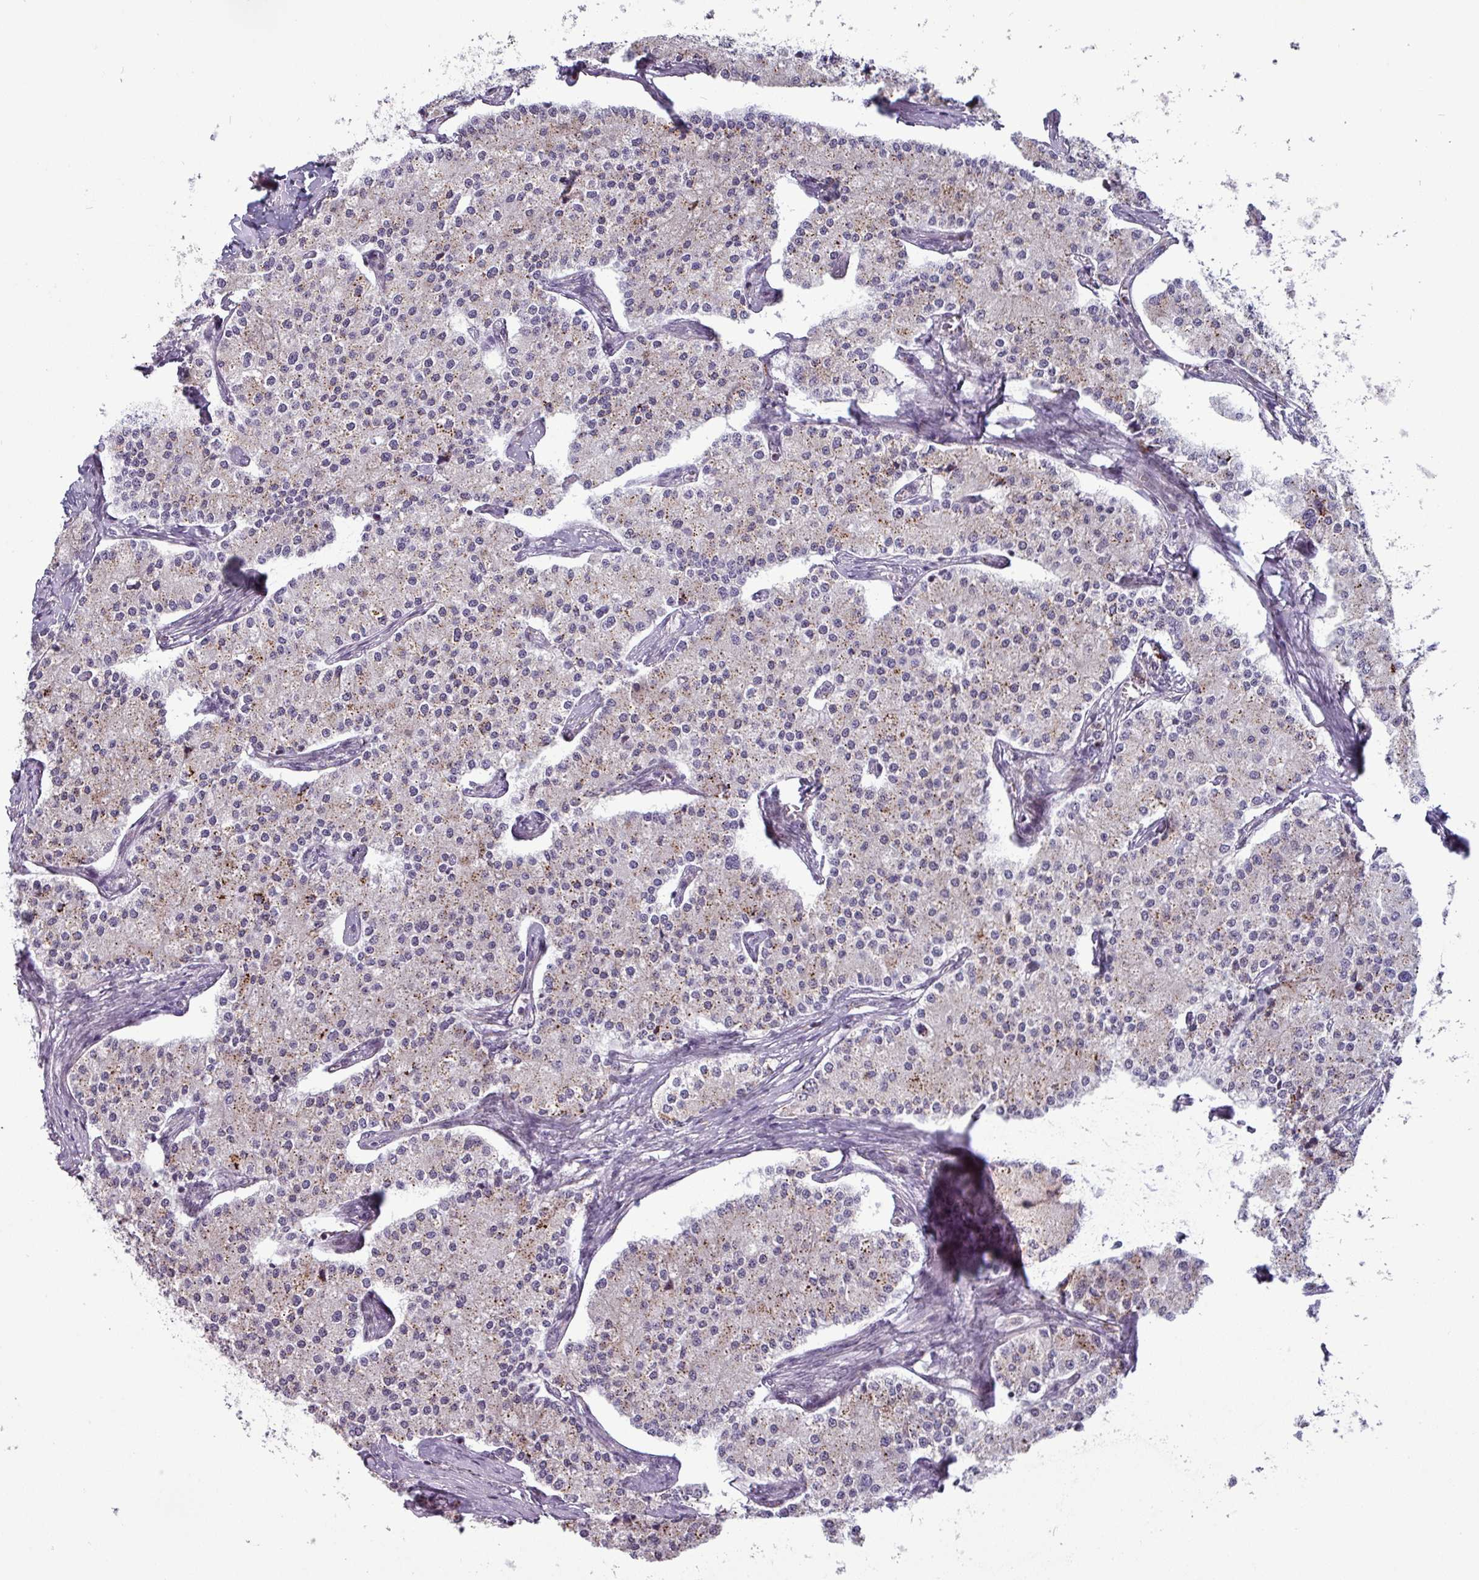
{"staining": {"intensity": "weak", "quantity": "<25%", "location": "cytoplasmic/membranous"}, "tissue": "carcinoid", "cell_type": "Tumor cells", "image_type": "cancer", "snomed": [{"axis": "morphology", "description": "Carcinoid, malignant, NOS"}, {"axis": "topography", "description": "Colon"}], "caption": "A micrograph of human carcinoid (malignant) is negative for staining in tumor cells. (Brightfield microscopy of DAB IHC at high magnification).", "gene": "TMEFF1", "patient": {"sex": "female", "age": 52}}